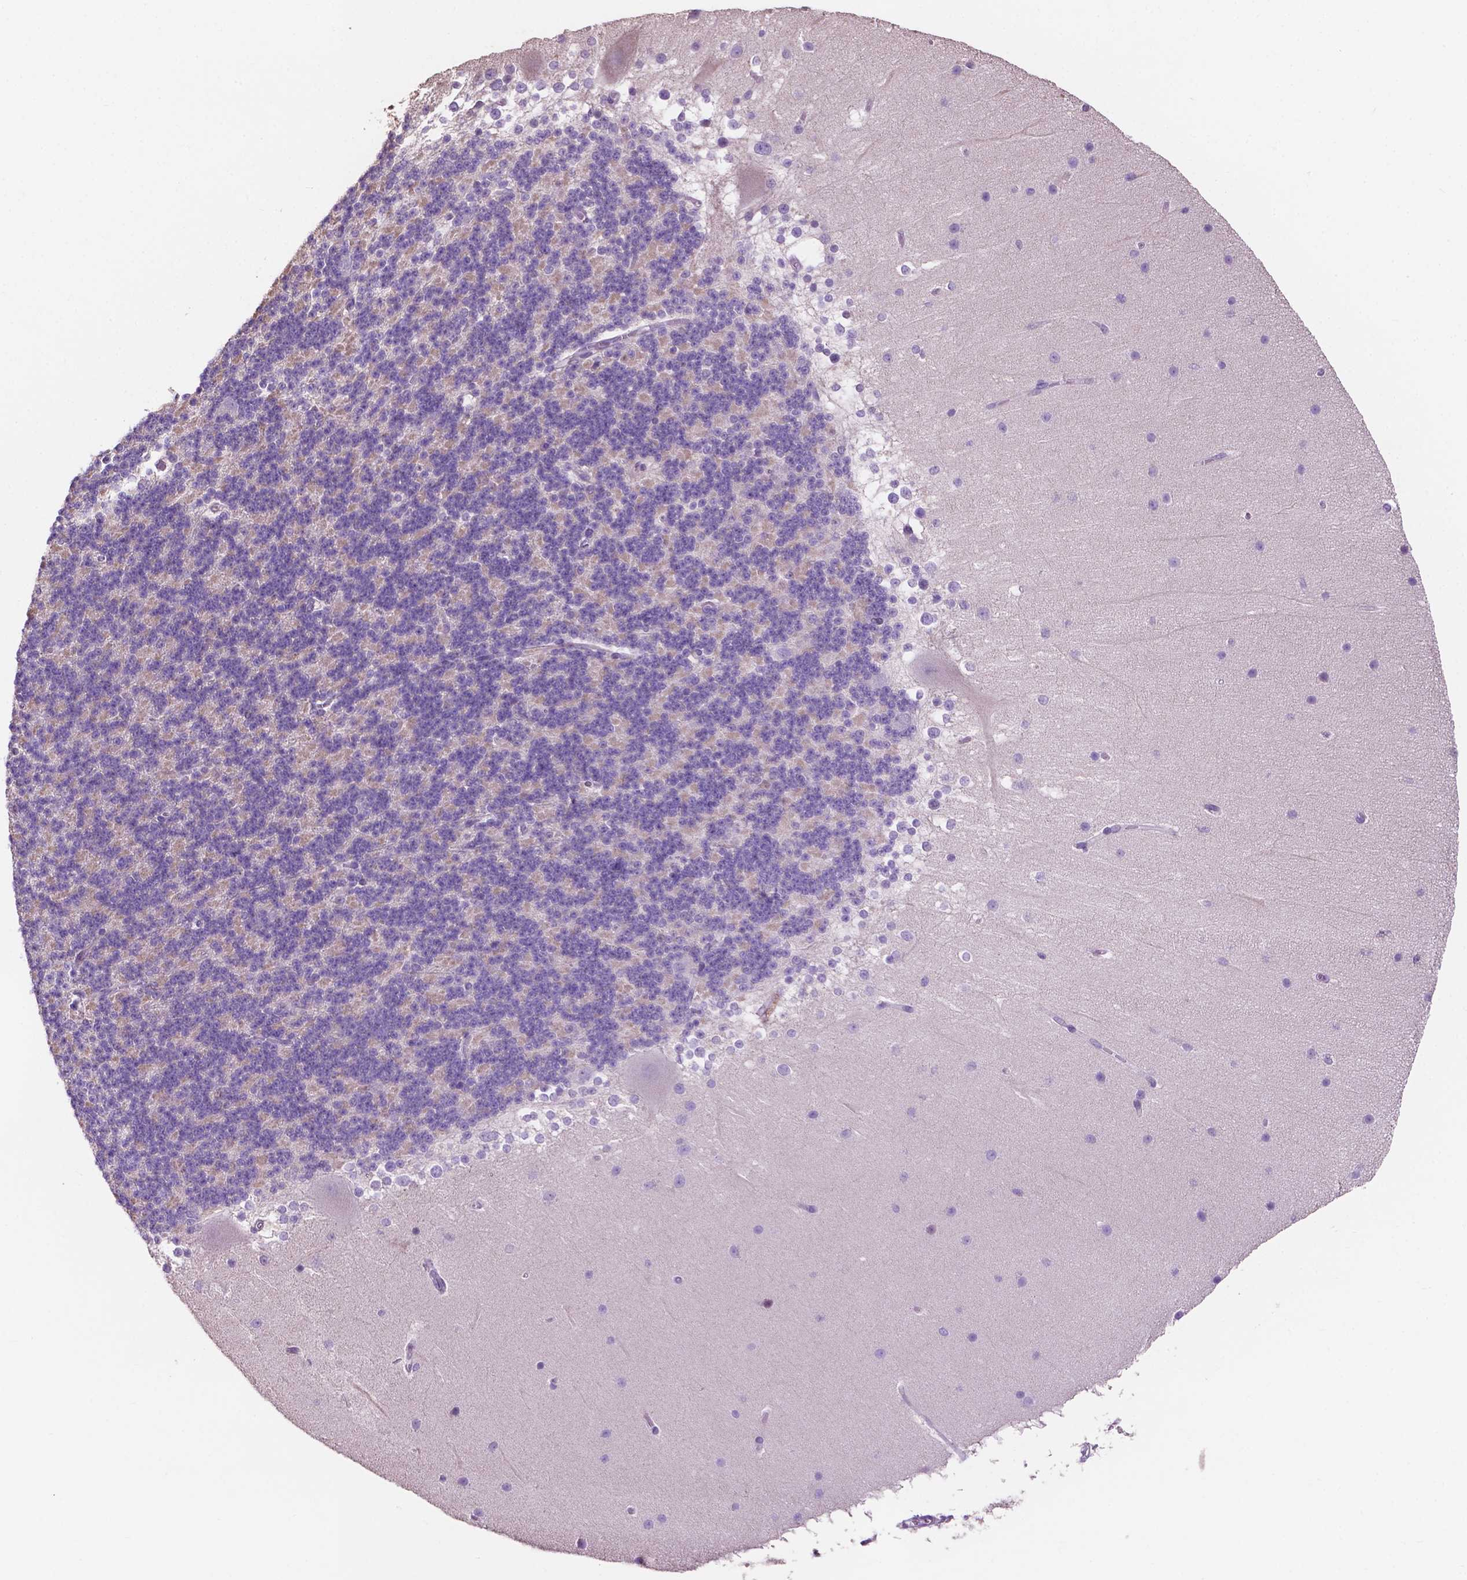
{"staining": {"intensity": "negative", "quantity": "none", "location": "none"}, "tissue": "cerebellum", "cell_type": "Cells in granular layer", "image_type": "normal", "snomed": [{"axis": "morphology", "description": "Normal tissue, NOS"}, {"axis": "topography", "description": "Cerebellum"}], "caption": "Immunohistochemical staining of benign human cerebellum displays no significant positivity in cells in granular layer.", "gene": "CLDN17", "patient": {"sex": "female", "age": 19}}